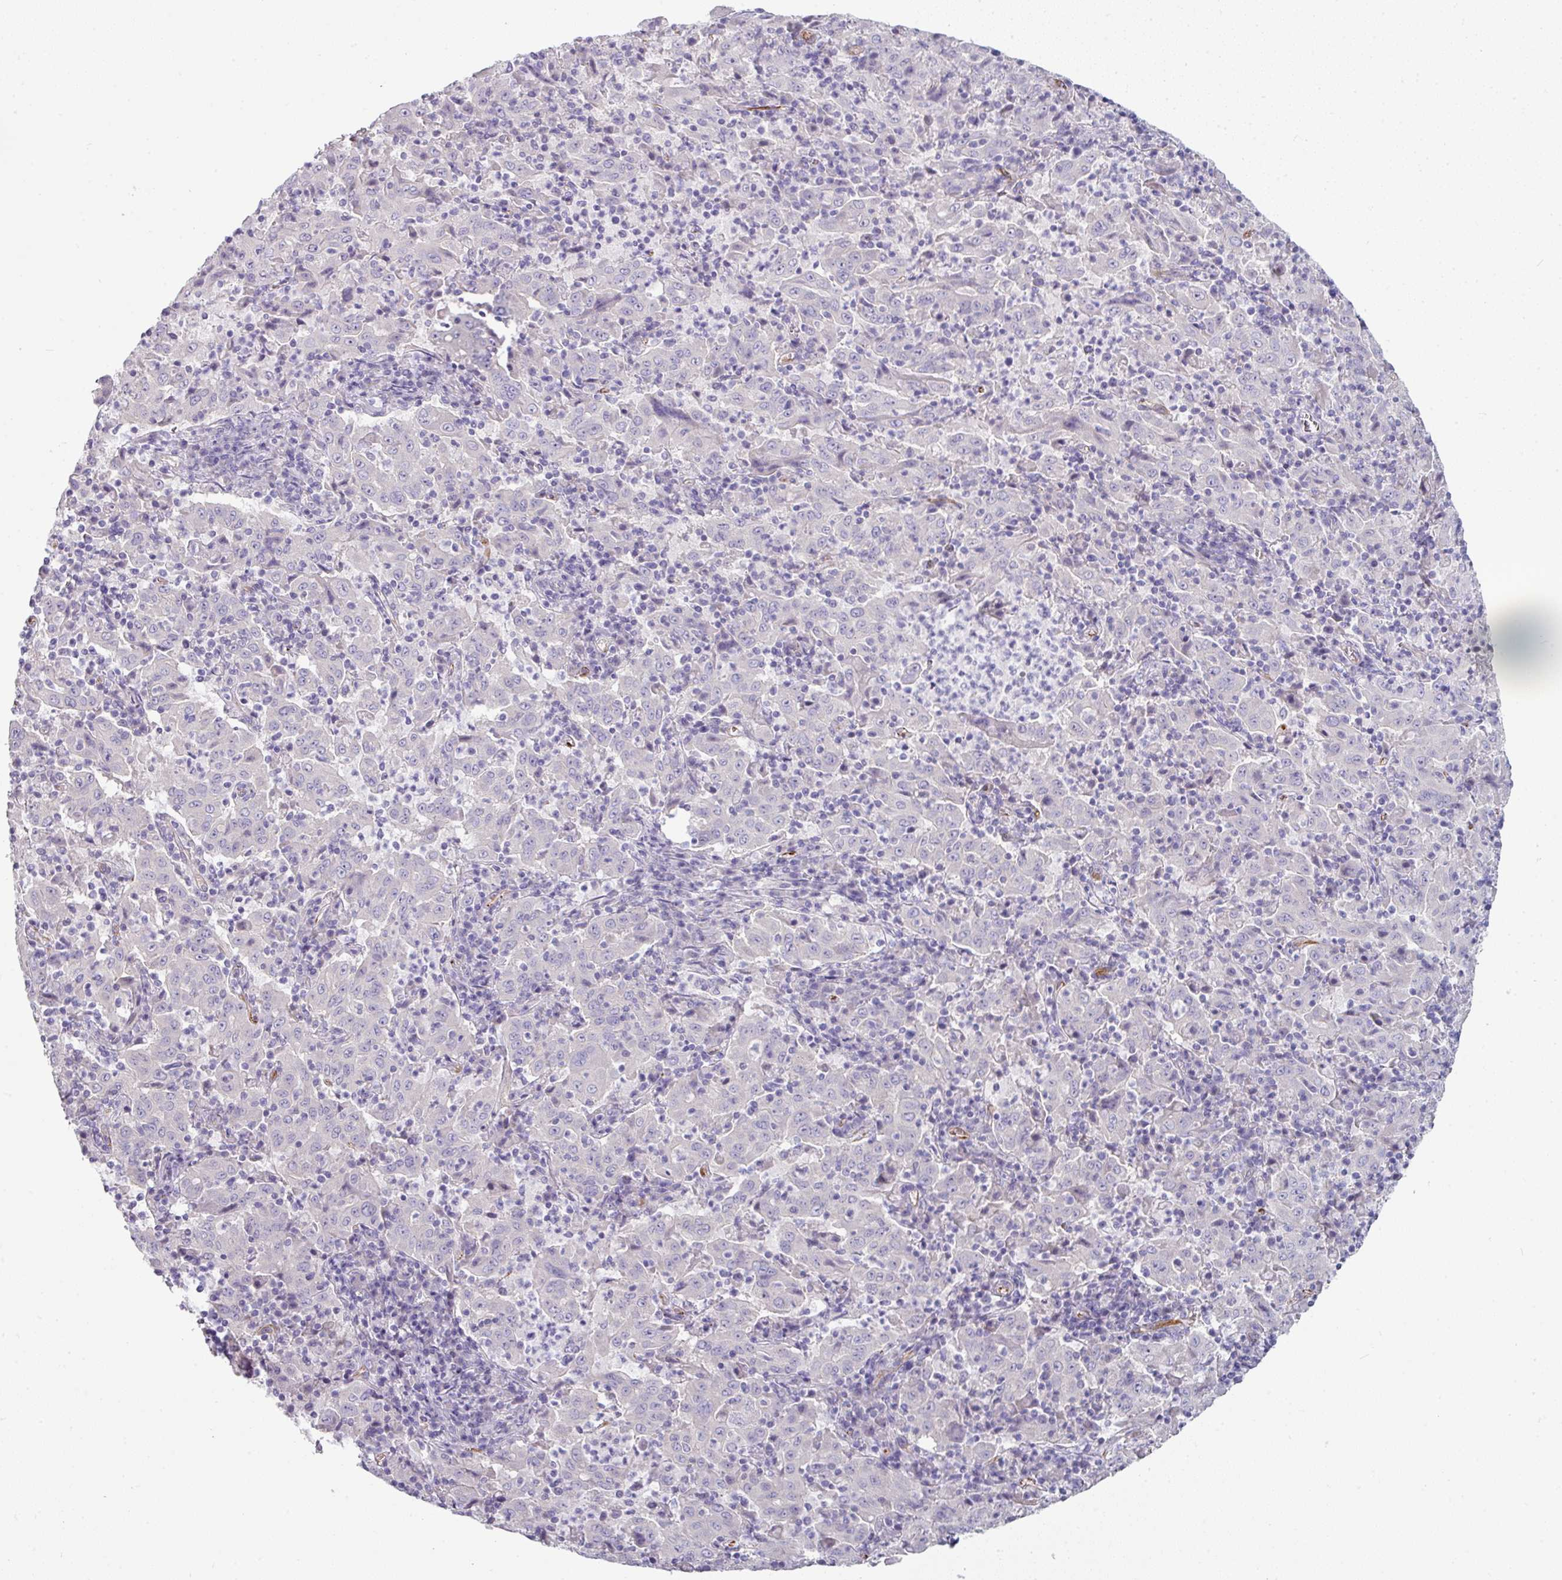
{"staining": {"intensity": "negative", "quantity": "none", "location": "none"}, "tissue": "pancreatic cancer", "cell_type": "Tumor cells", "image_type": "cancer", "snomed": [{"axis": "morphology", "description": "Adenocarcinoma, NOS"}, {"axis": "topography", "description": "Pancreas"}], "caption": "An immunohistochemistry histopathology image of pancreatic adenocarcinoma is shown. There is no staining in tumor cells of pancreatic adenocarcinoma.", "gene": "SLC17A7", "patient": {"sex": "male", "age": 63}}